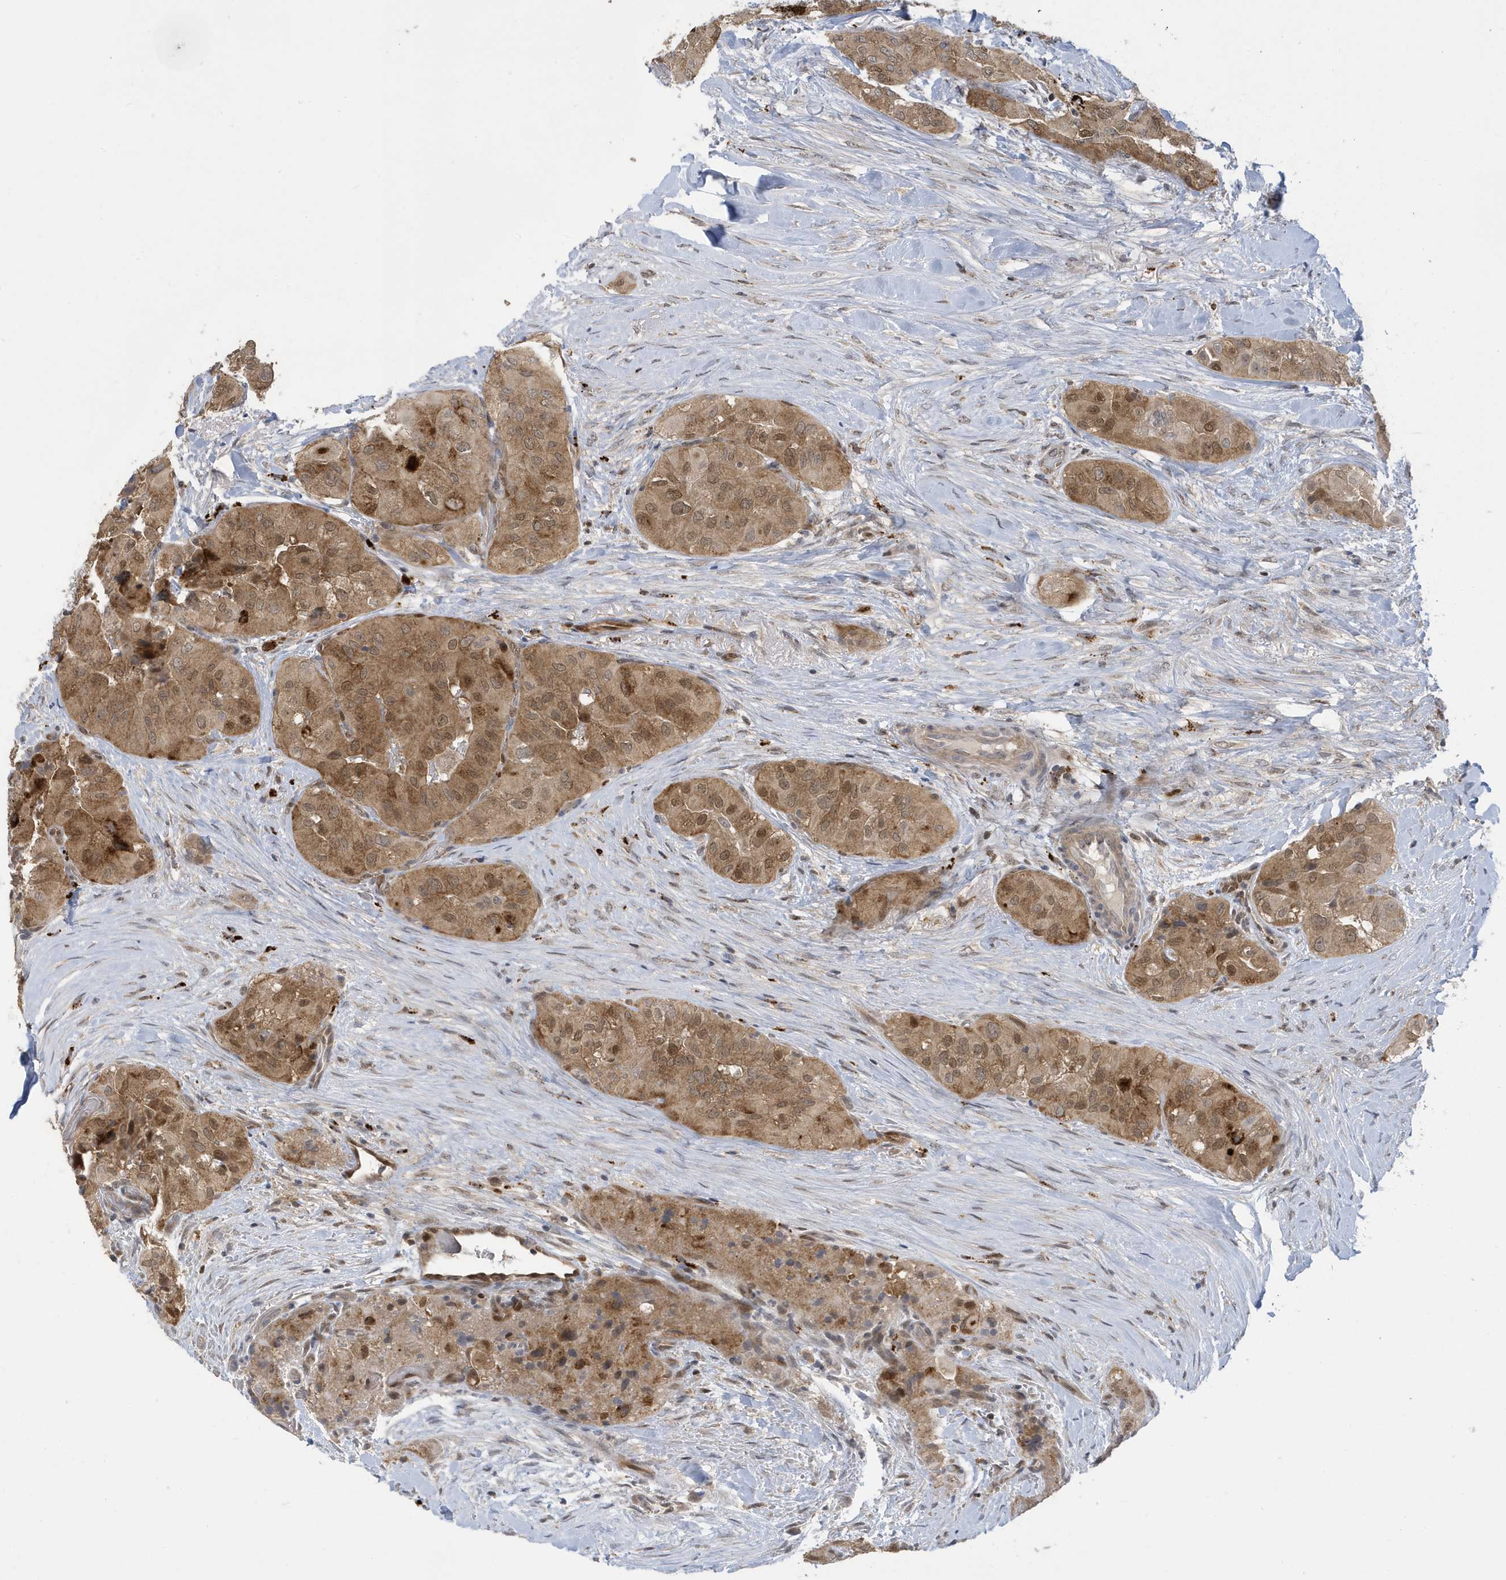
{"staining": {"intensity": "moderate", "quantity": ">75%", "location": "cytoplasmic/membranous,nuclear"}, "tissue": "thyroid cancer", "cell_type": "Tumor cells", "image_type": "cancer", "snomed": [{"axis": "morphology", "description": "Papillary adenocarcinoma, NOS"}, {"axis": "topography", "description": "Thyroid gland"}], "caption": "This histopathology image exhibits thyroid papillary adenocarcinoma stained with immunohistochemistry (IHC) to label a protein in brown. The cytoplasmic/membranous and nuclear of tumor cells show moderate positivity for the protein. Nuclei are counter-stained blue.", "gene": "NCOA7", "patient": {"sex": "female", "age": 59}}